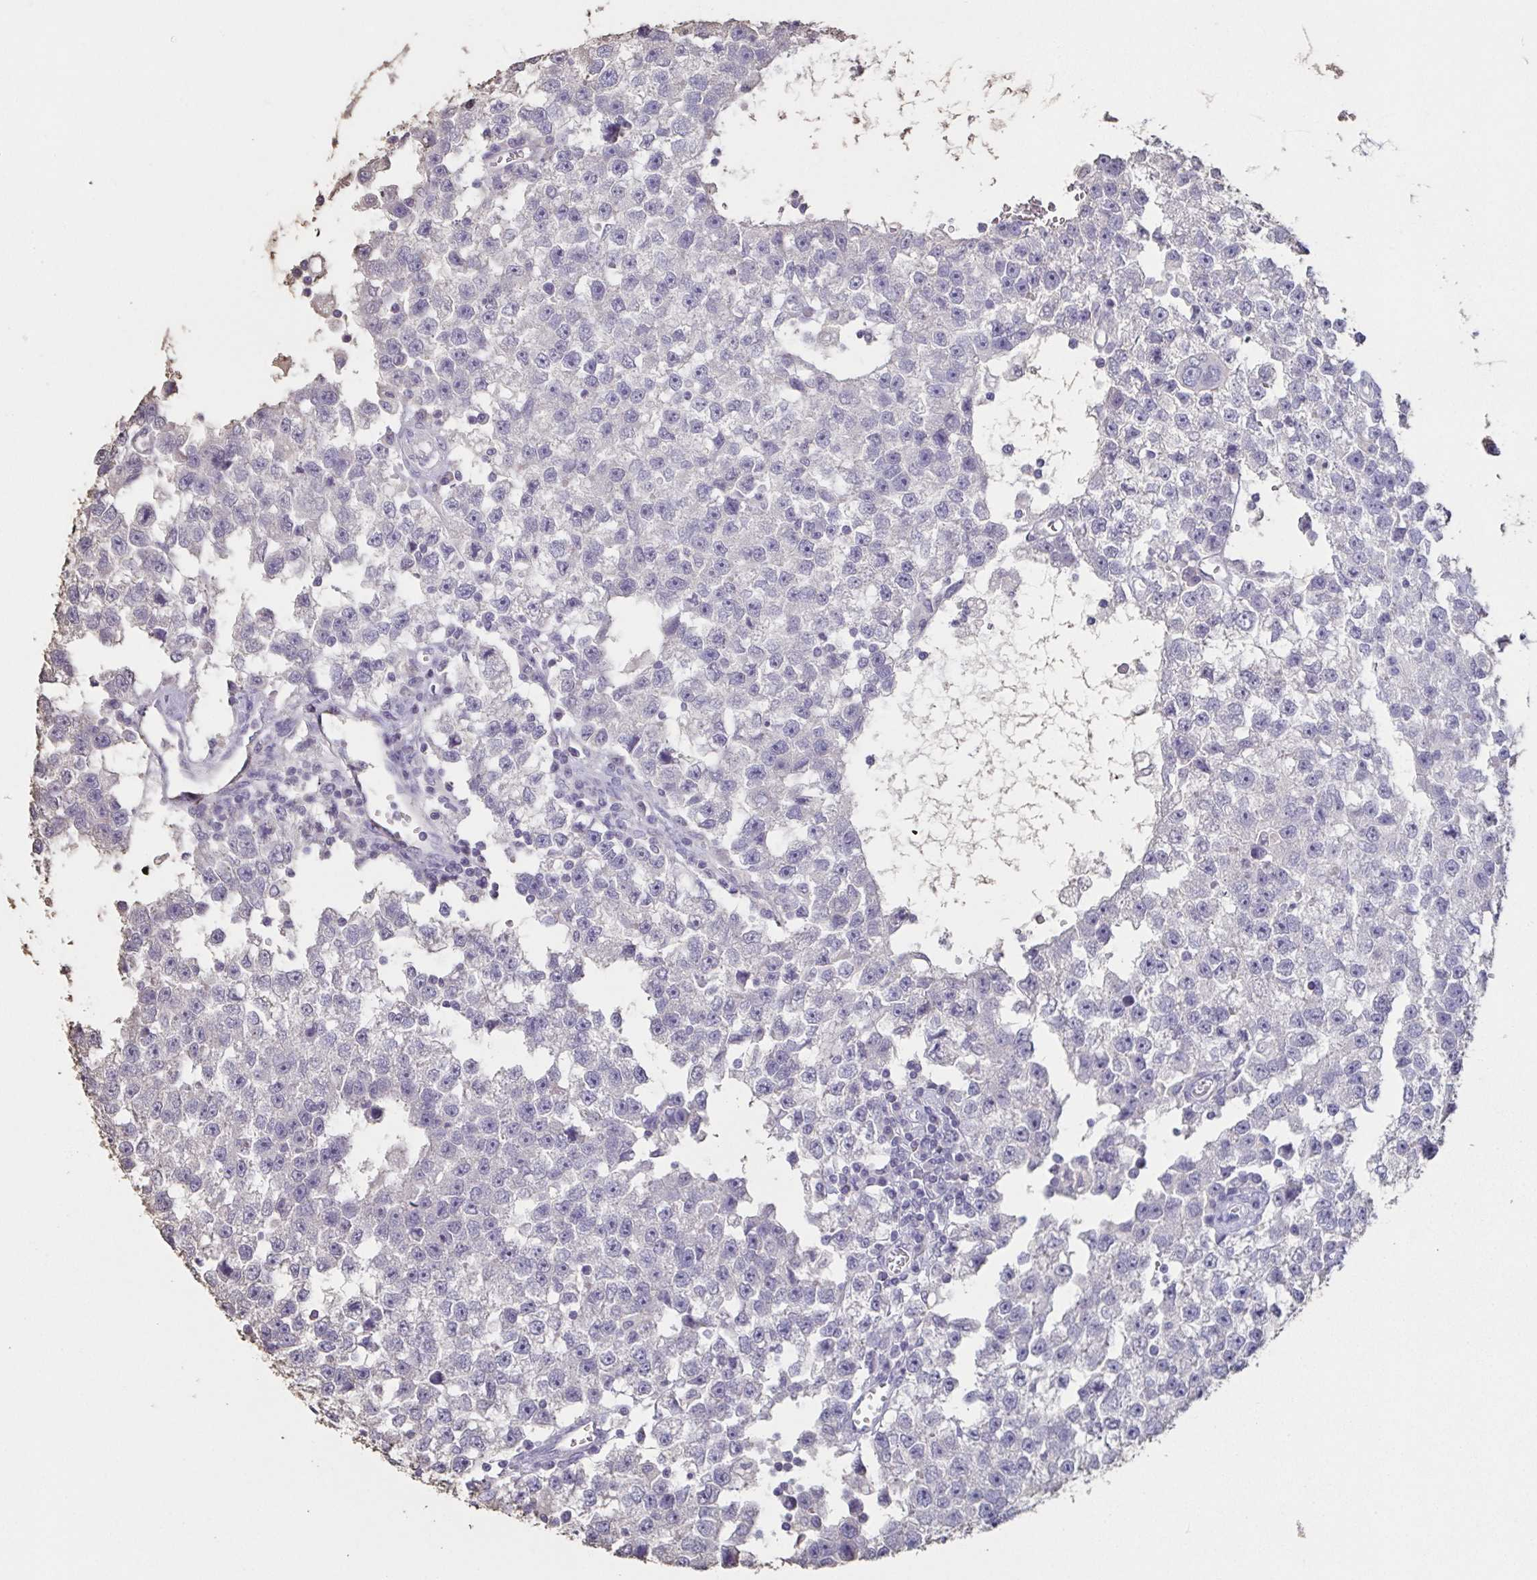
{"staining": {"intensity": "negative", "quantity": "none", "location": "none"}, "tissue": "testis cancer", "cell_type": "Tumor cells", "image_type": "cancer", "snomed": [{"axis": "morphology", "description": "Seminoma, NOS"}, {"axis": "topography", "description": "Testis"}], "caption": "An immunohistochemistry micrograph of testis cancer is shown. There is no staining in tumor cells of testis cancer. The staining was performed using DAB (3,3'-diaminobenzidine) to visualize the protein expression in brown, while the nuclei were stained in blue with hematoxylin (Magnification: 20x).", "gene": "BPIFA2", "patient": {"sex": "male", "age": 34}}